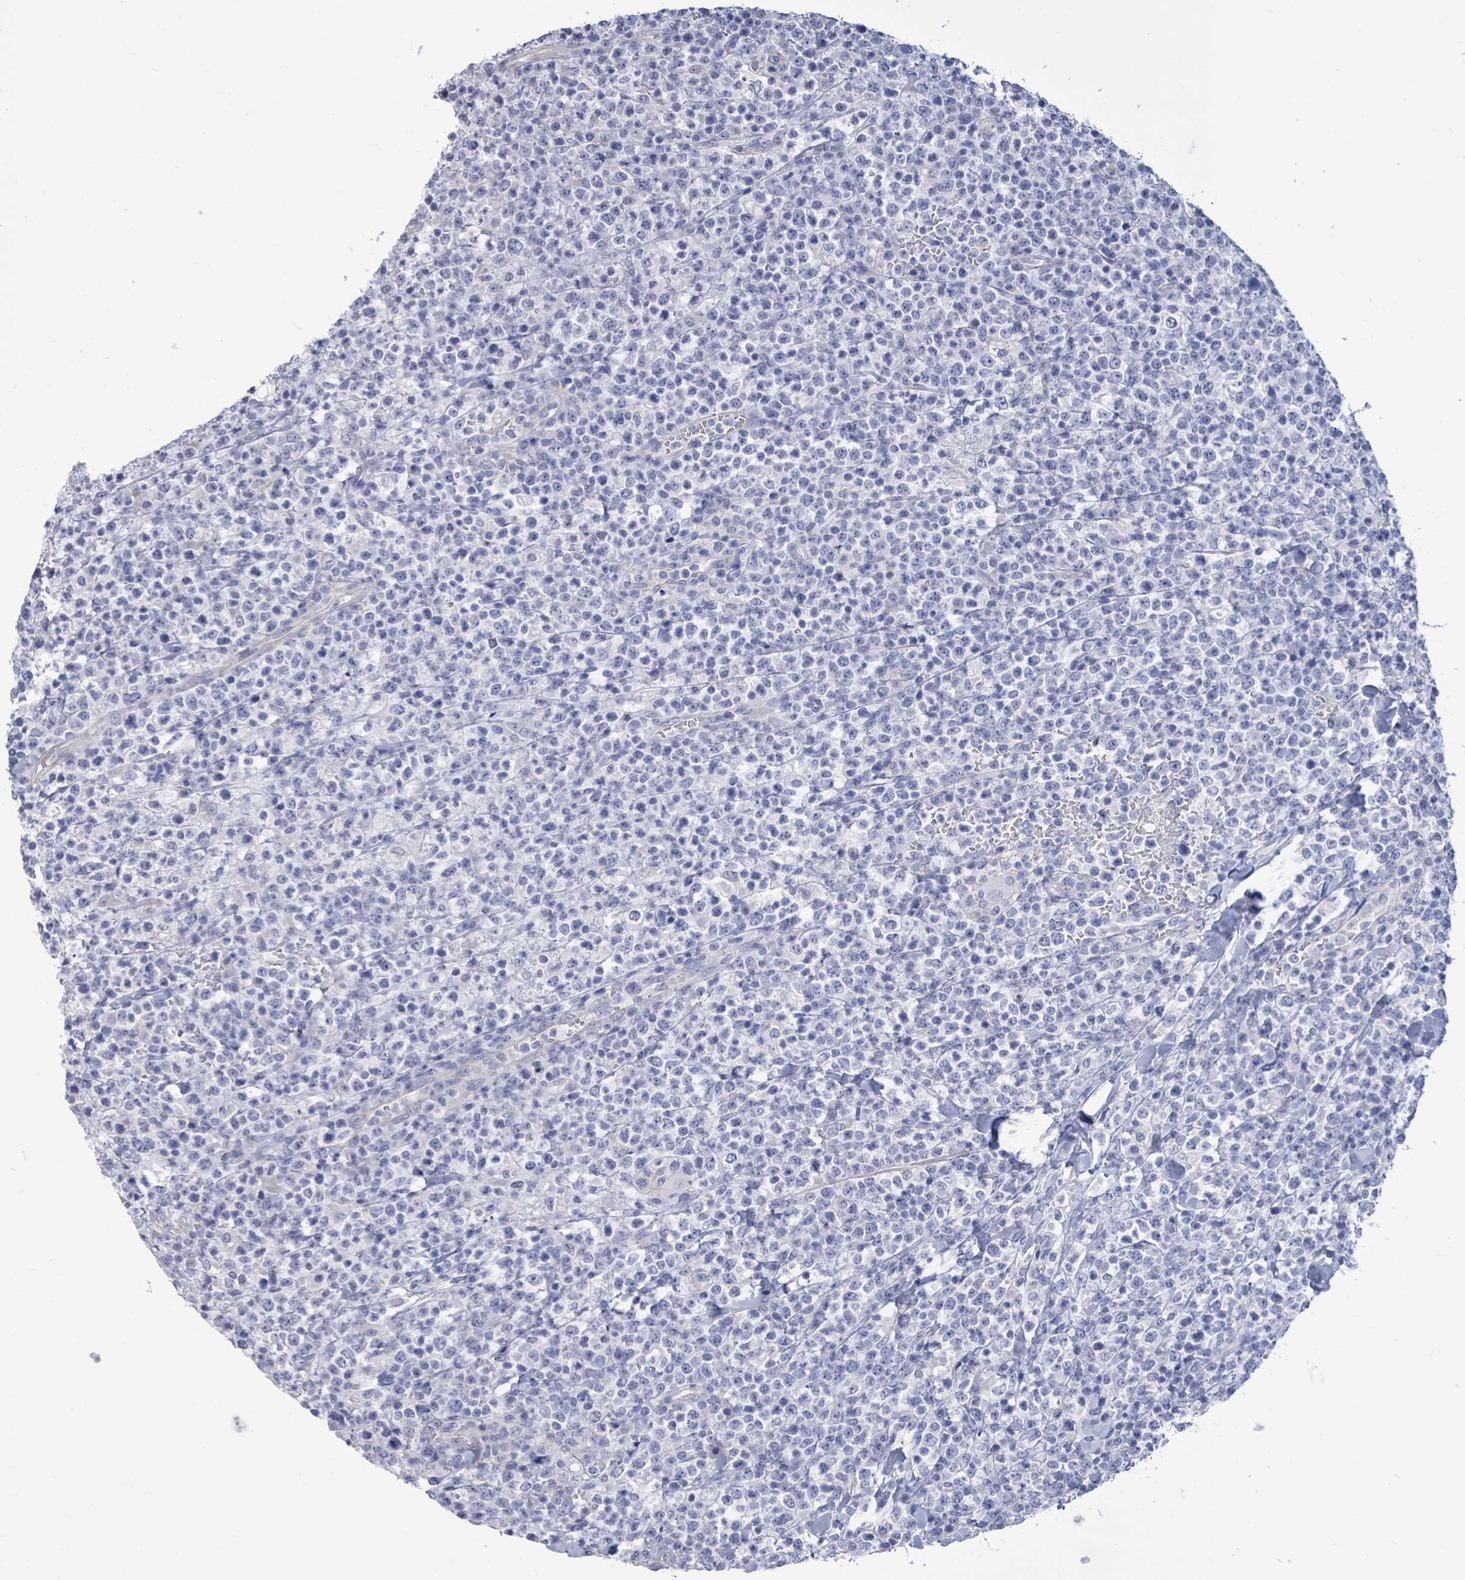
{"staining": {"intensity": "negative", "quantity": "none", "location": "none"}, "tissue": "lymphoma", "cell_type": "Tumor cells", "image_type": "cancer", "snomed": [{"axis": "morphology", "description": "Malignant lymphoma, non-Hodgkin's type, High grade"}, {"axis": "topography", "description": "Colon"}], "caption": "Tumor cells are negative for protein expression in human lymphoma.", "gene": "CT45A5", "patient": {"sex": "female", "age": 53}}